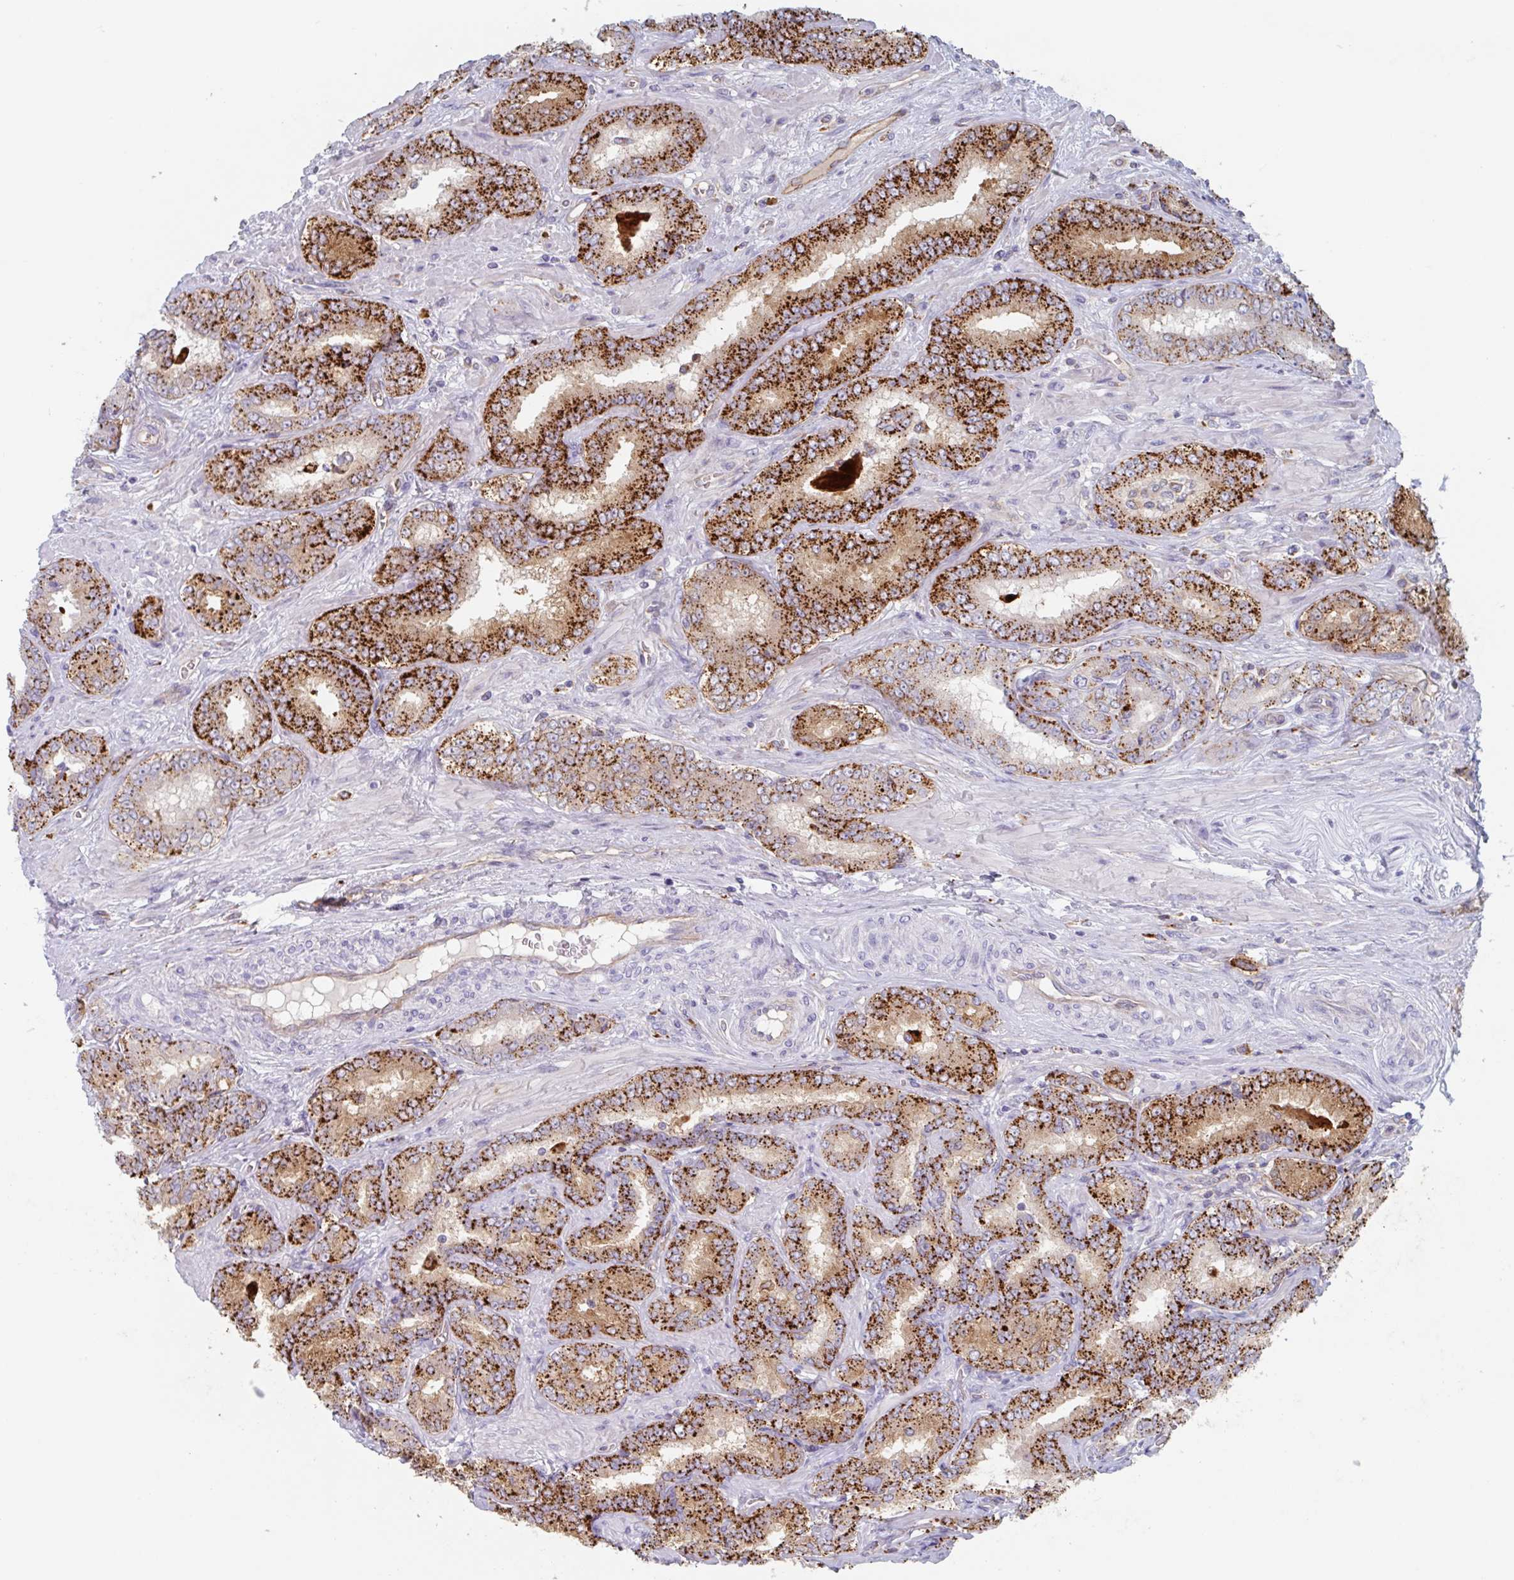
{"staining": {"intensity": "strong", "quantity": ">75%", "location": "cytoplasmic/membranous"}, "tissue": "prostate cancer", "cell_type": "Tumor cells", "image_type": "cancer", "snomed": [{"axis": "morphology", "description": "Adenocarcinoma, High grade"}, {"axis": "topography", "description": "Prostate"}], "caption": "IHC photomicrograph of neoplastic tissue: human prostate cancer (adenocarcinoma (high-grade)) stained using IHC displays high levels of strong protein expression localized specifically in the cytoplasmic/membranous of tumor cells, appearing as a cytoplasmic/membranous brown color.", "gene": "MANBA", "patient": {"sex": "male", "age": 72}}